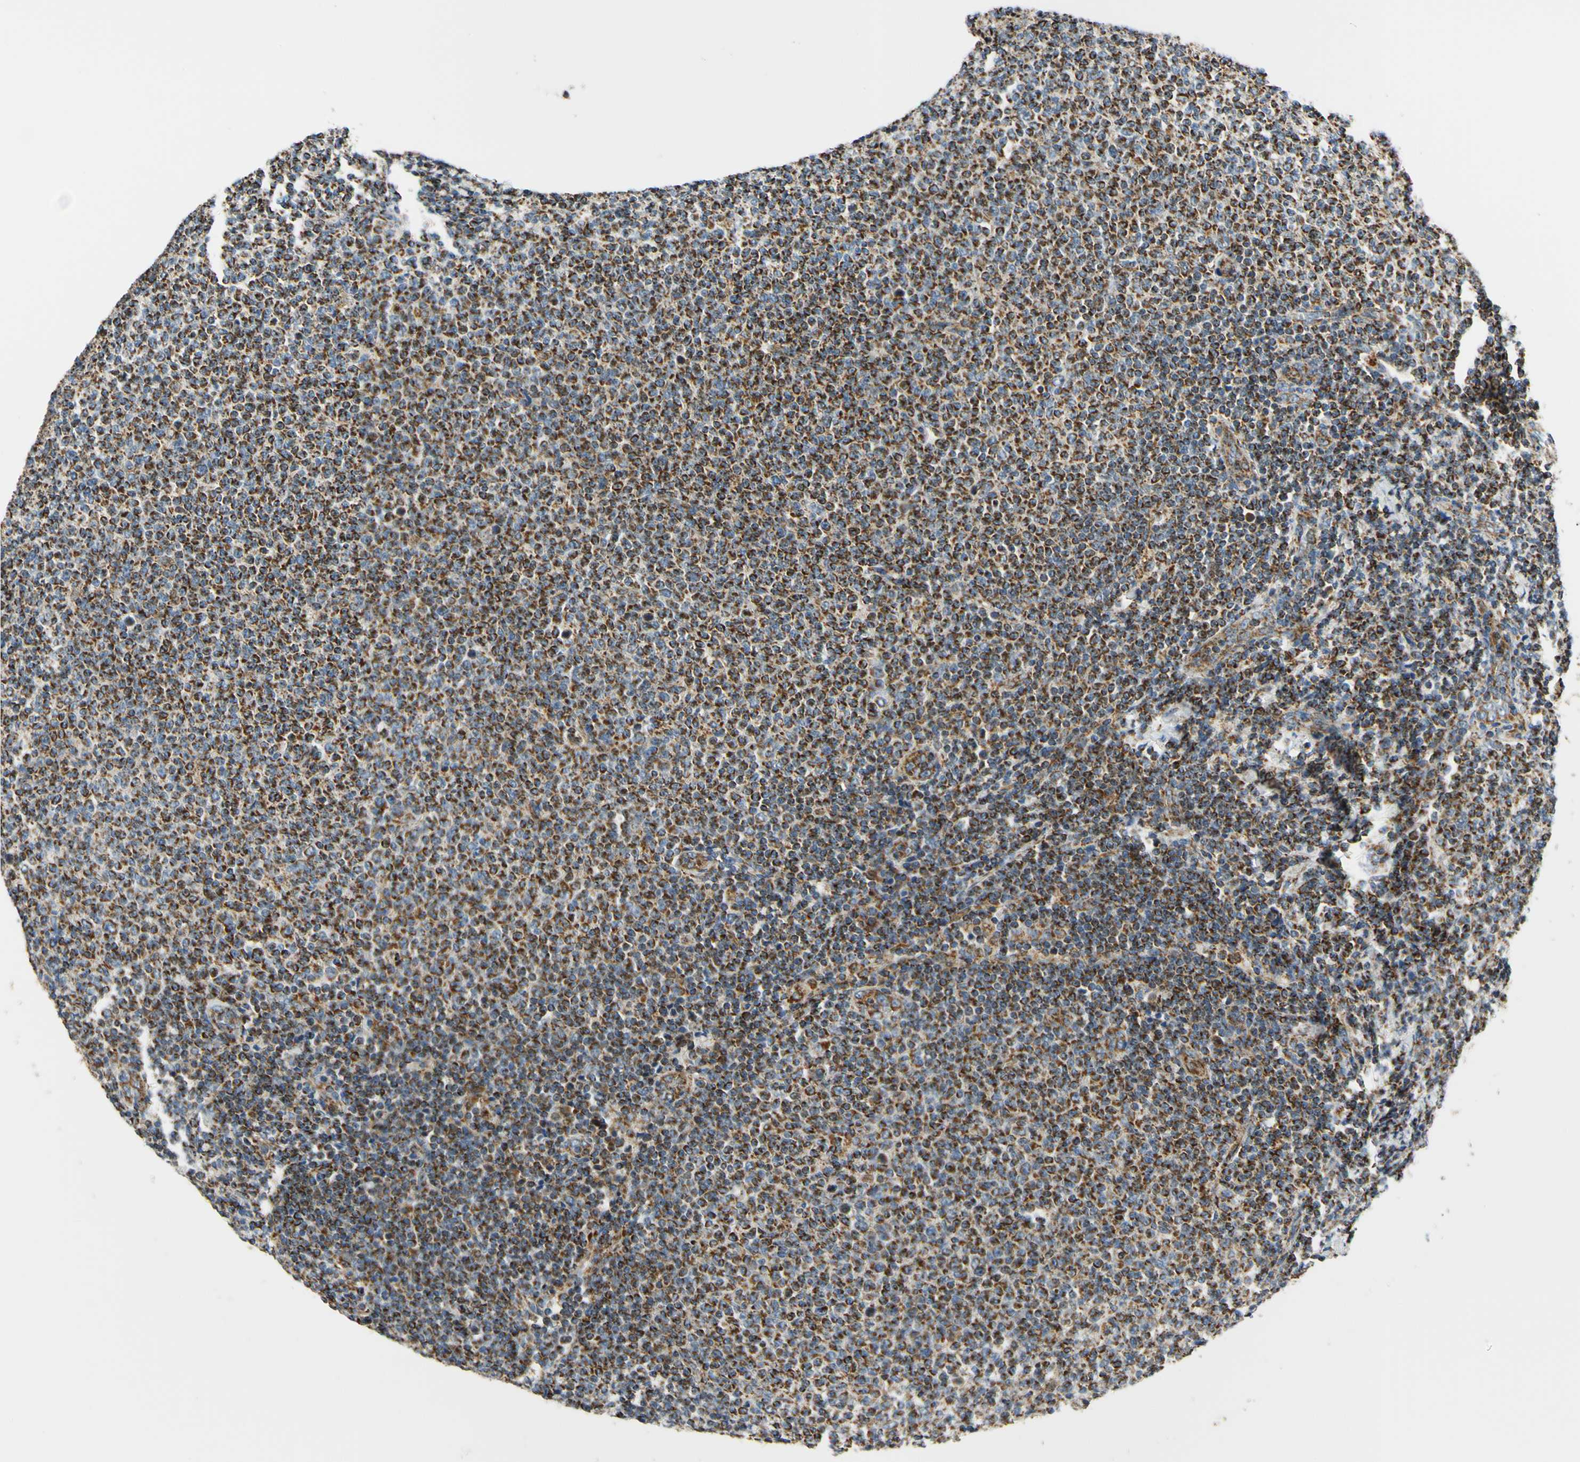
{"staining": {"intensity": "strong", "quantity": ">75%", "location": "cytoplasmic/membranous"}, "tissue": "lymphoma", "cell_type": "Tumor cells", "image_type": "cancer", "snomed": [{"axis": "morphology", "description": "Malignant lymphoma, non-Hodgkin's type, Low grade"}, {"axis": "topography", "description": "Lymph node"}], "caption": "IHC (DAB (3,3'-diaminobenzidine)) staining of malignant lymphoma, non-Hodgkin's type (low-grade) reveals strong cytoplasmic/membranous protein staining in approximately >75% of tumor cells.", "gene": "MAVS", "patient": {"sex": "male", "age": 66}}